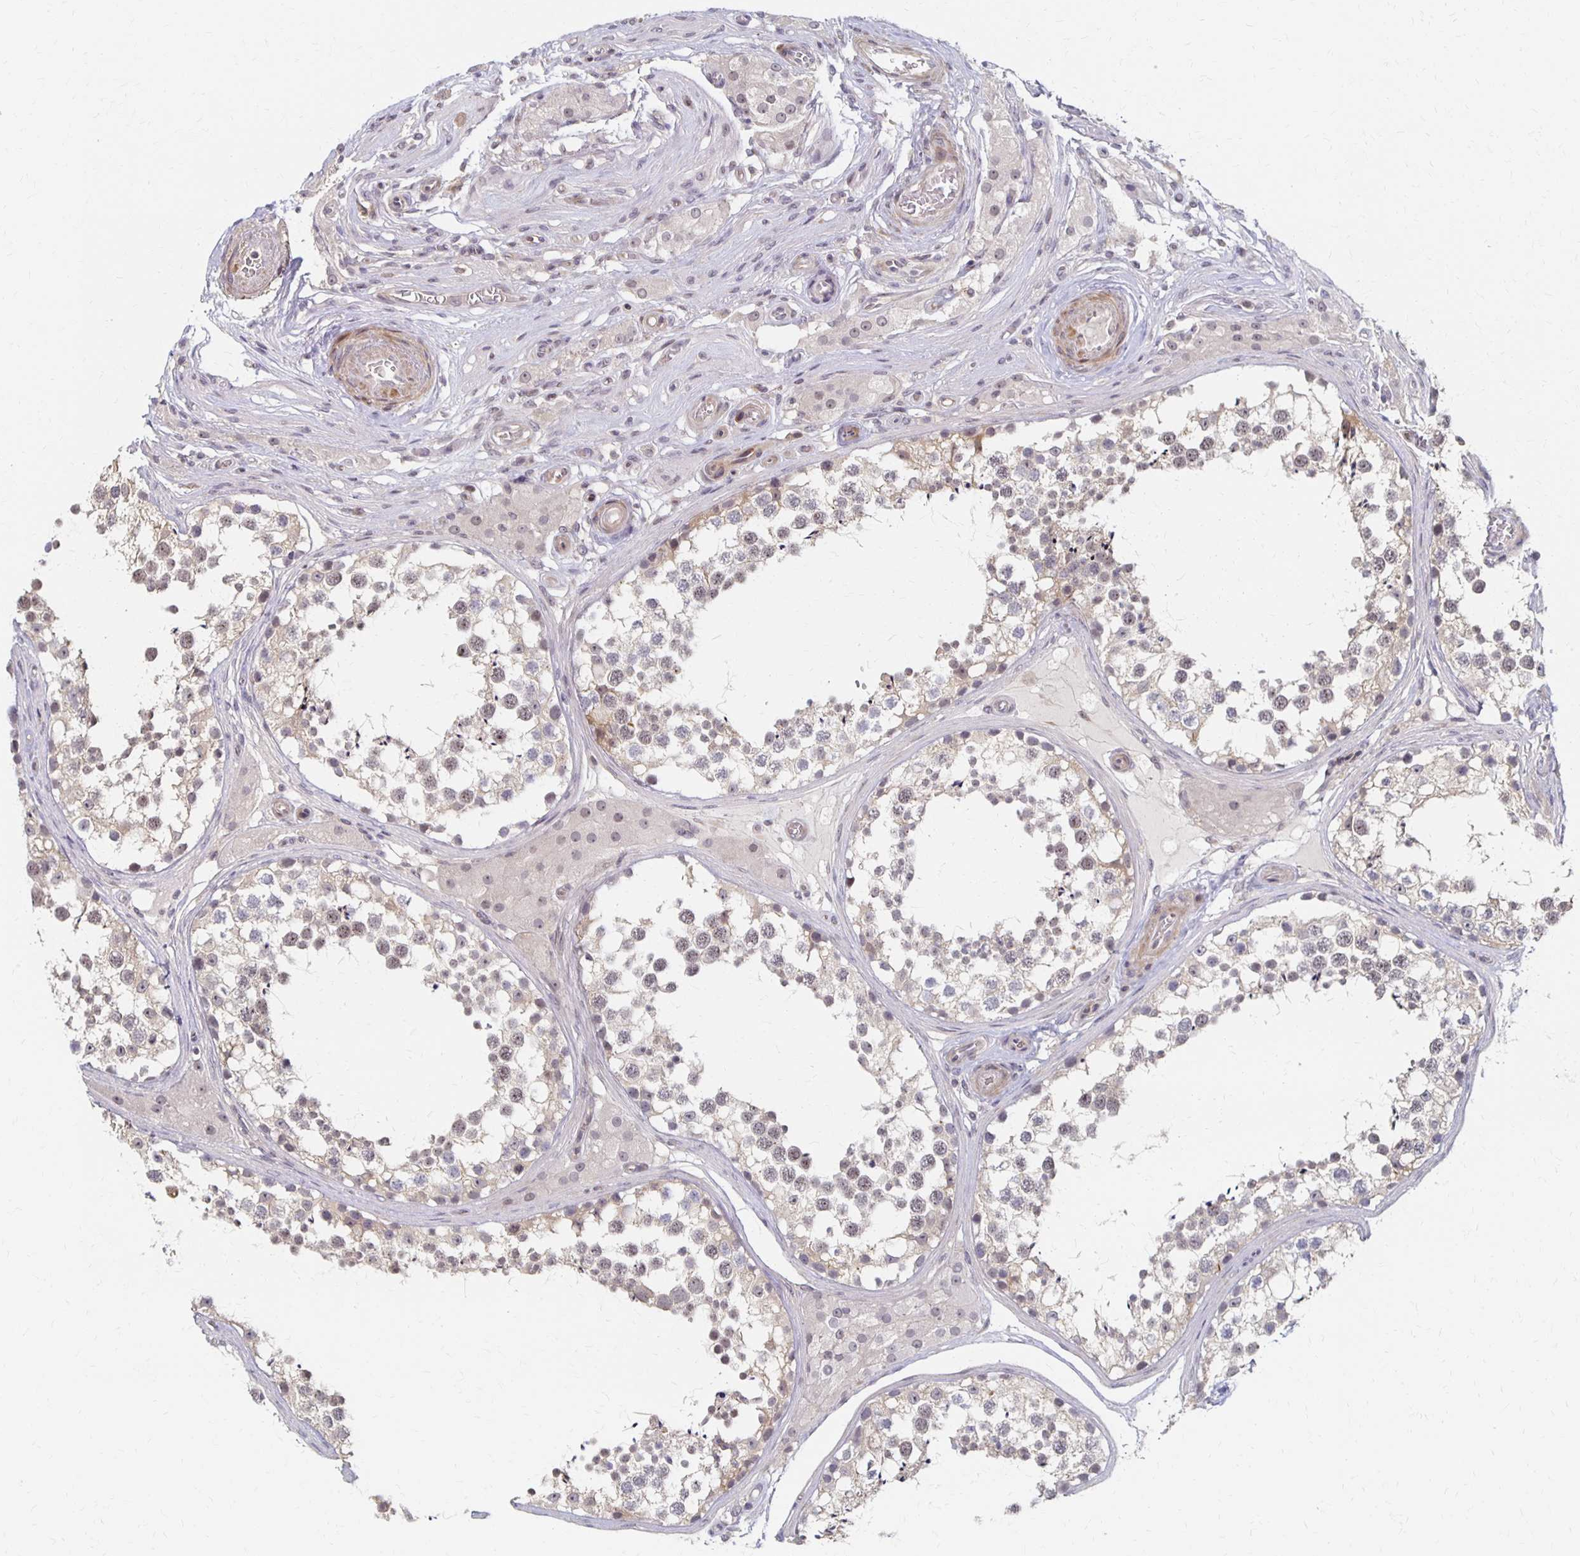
{"staining": {"intensity": "weak", "quantity": ">75%", "location": "cytoplasmic/membranous,nuclear"}, "tissue": "testis", "cell_type": "Cells in seminiferous ducts", "image_type": "normal", "snomed": [{"axis": "morphology", "description": "Normal tissue, NOS"}, {"axis": "morphology", "description": "Seminoma, NOS"}, {"axis": "topography", "description": "Testis"}], "caption": "IHC histopathology image of benign human testis stained for a protein (brown), which shows low levels of weak cytoplasmic/membranous,nuclear staining in about >75% of cells in seminiferous ducts.", "gene": "PRKCB", "patient": {"sex": "male", "age": 65}}